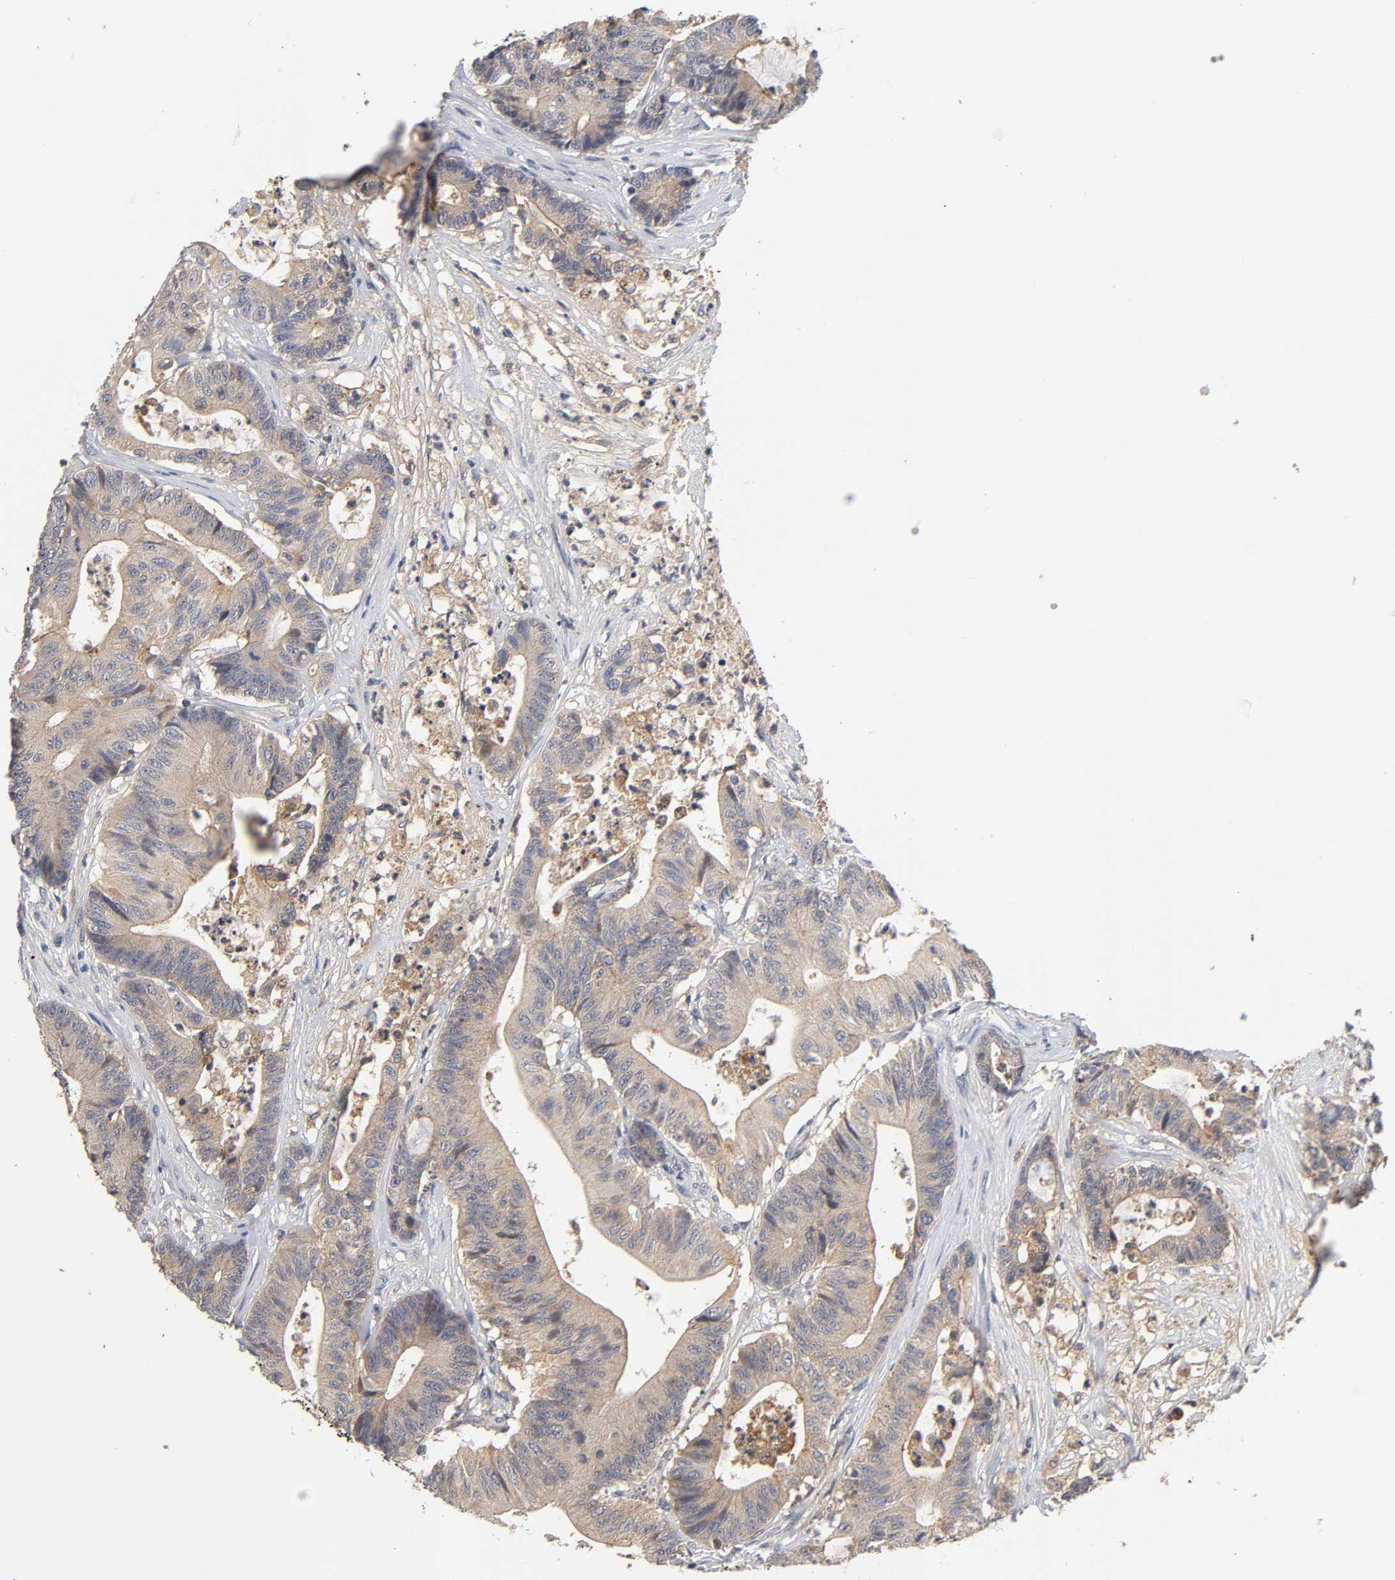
{"staining": {"intensity": "weak", "quantity": ">75%", "location": "cytoplasmic/membranous"}, "tissue": "colorectal cancer", "cell_type": "Tumor cells", "image_type": "cancer", "snomed": [{"axis": "morphology", "description": "Adenocarcinoma, NOS"}, {"axis": "topography", "description": "Colon"}], "caption": "Approximately >75% of tumor cells in colorectal cancer reveal weak cytoplasmic/membranous protein expression as visualized by brown immunohistochemical staining.", "gene": "CXADR", "patient": {"sex": "female", "age": 84}}